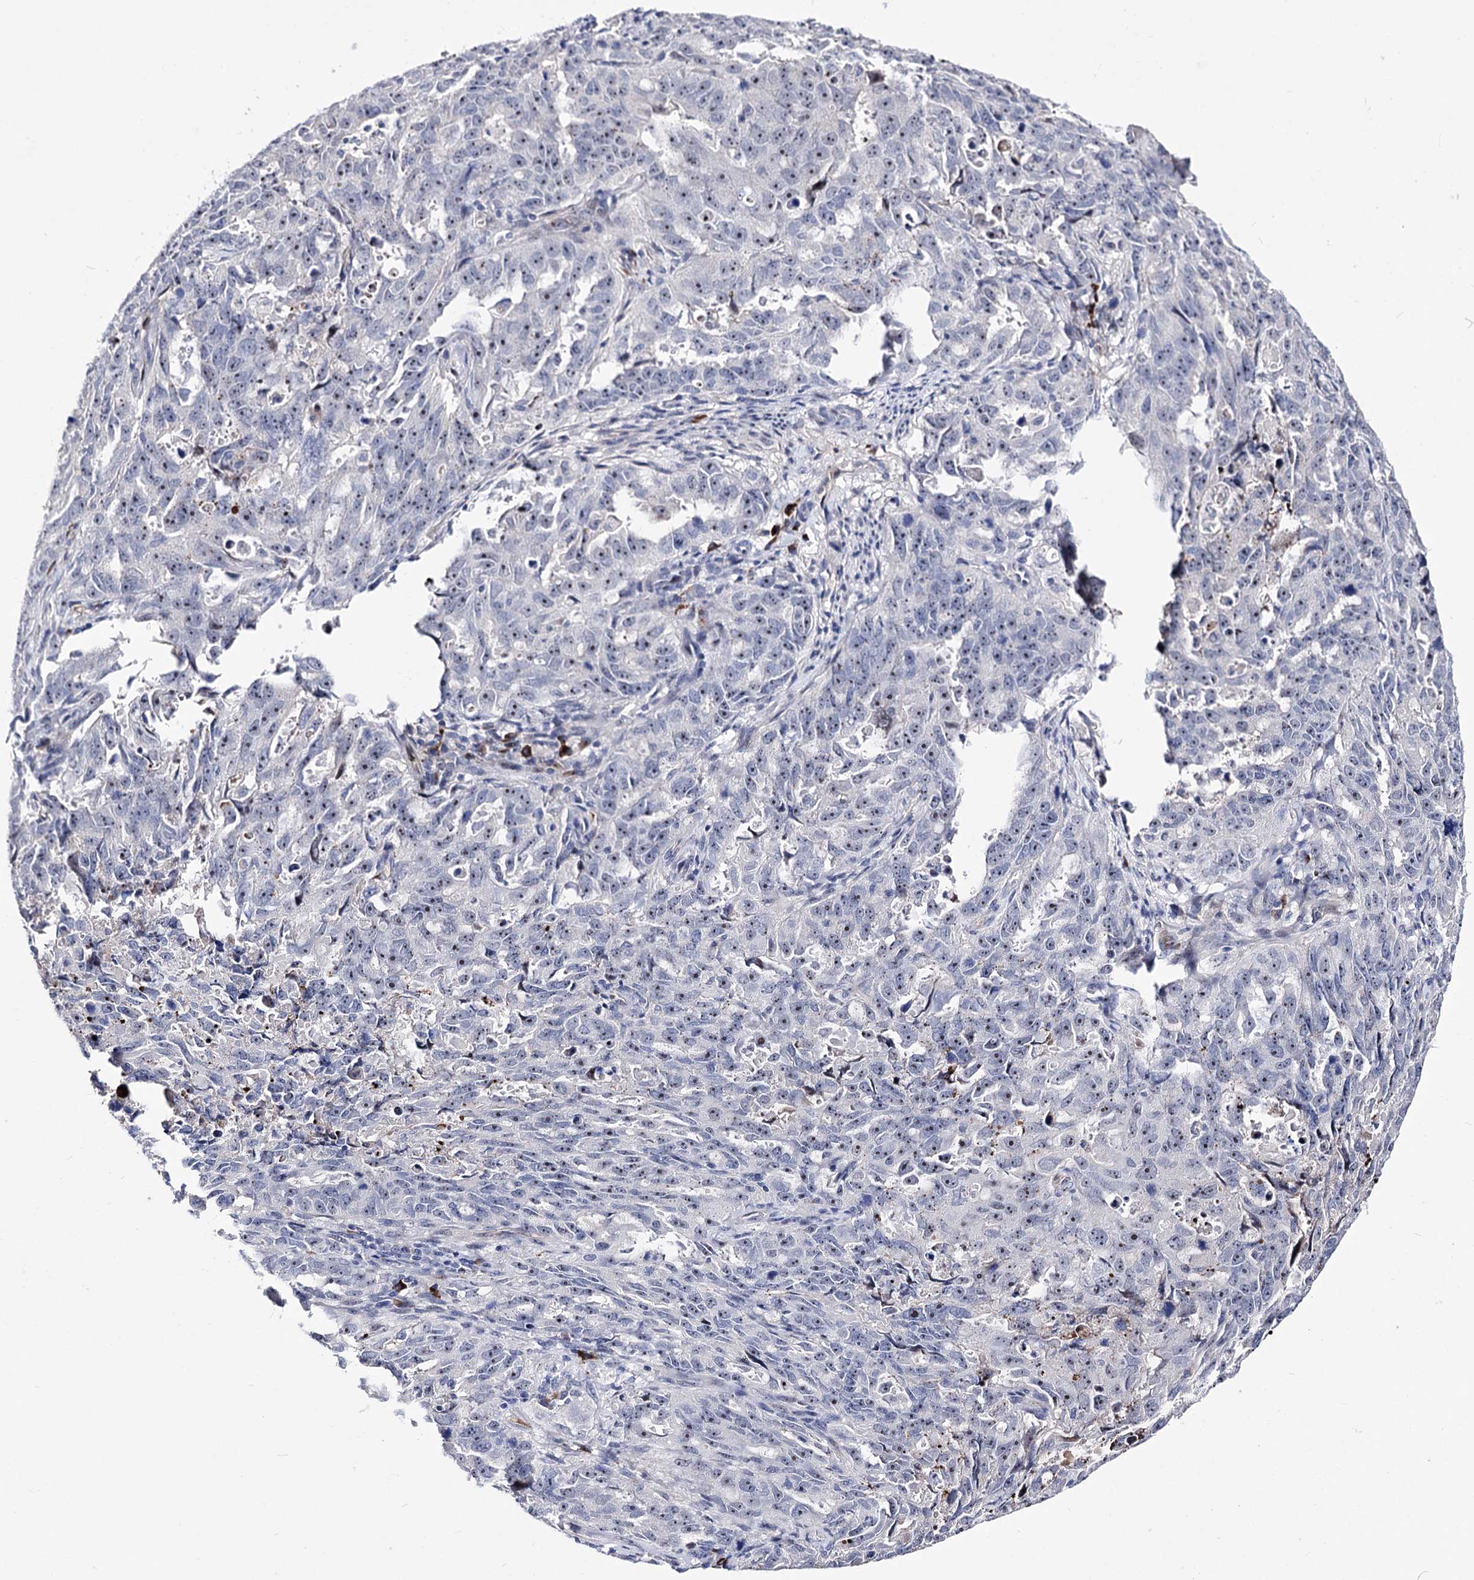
{"staining": {"intensity": "moderate", "quantity": "25%-75%", "location": "nuclear"}, "tissue": "endometrial cancer", "cell_type": "Tumor cells", "image_type": "cancer", "snomed": [{"axis": "morphology", "description": "Adenocarcinoma, NOS"}, {"axis": "topography", "description": "Endometrium"}], "caption": "Approximately 25%-75% of tumor cells in human adenocarcinoma (endometrial) demonstrate moderate nuclear protein expression as visualized by brown immunohistochemical staining.", "gene": "PCGF5", "patient": {"sex": "female", "age": 65}}